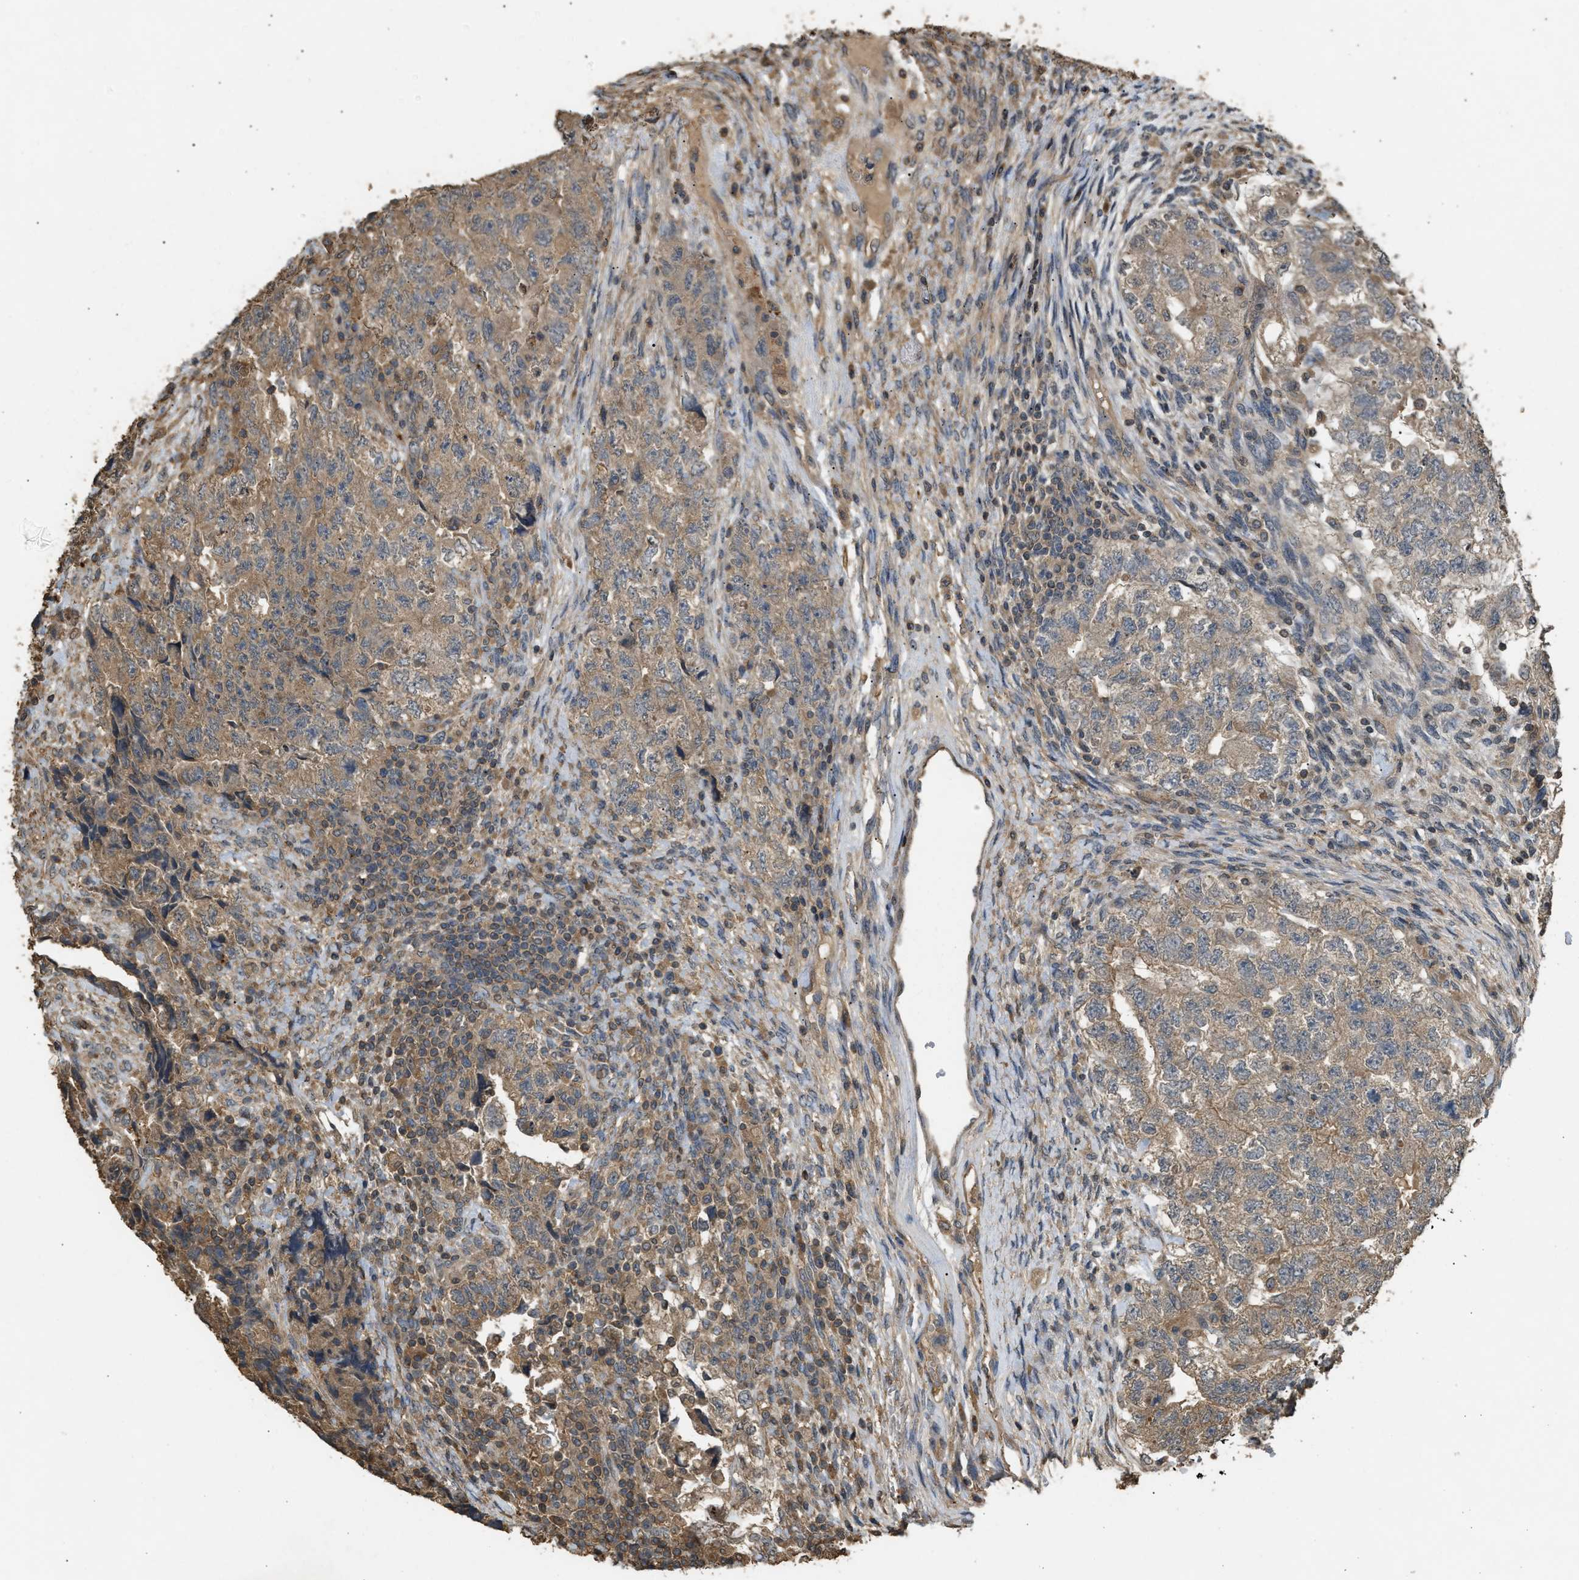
{"staining": {"intensity": "weak", "quantity": "<25%", "location": "cytoplasmic/membranous"}, "tissue": "testis cancer", "cell_type": "Tumor cells", "image_type": "cancer", "snomed": [{"axis": "morphology", "description": "Carcinoma, Embryonal, NOS"}, {"axis": "topography", "description": "Testis"}], "caption": "This is an immunohistochemistry micrograph of human testis cancer. There is no staining in tumor cells.", "gene": "ARHGDIA", "patient": {"sex": "male", "age": 36}}